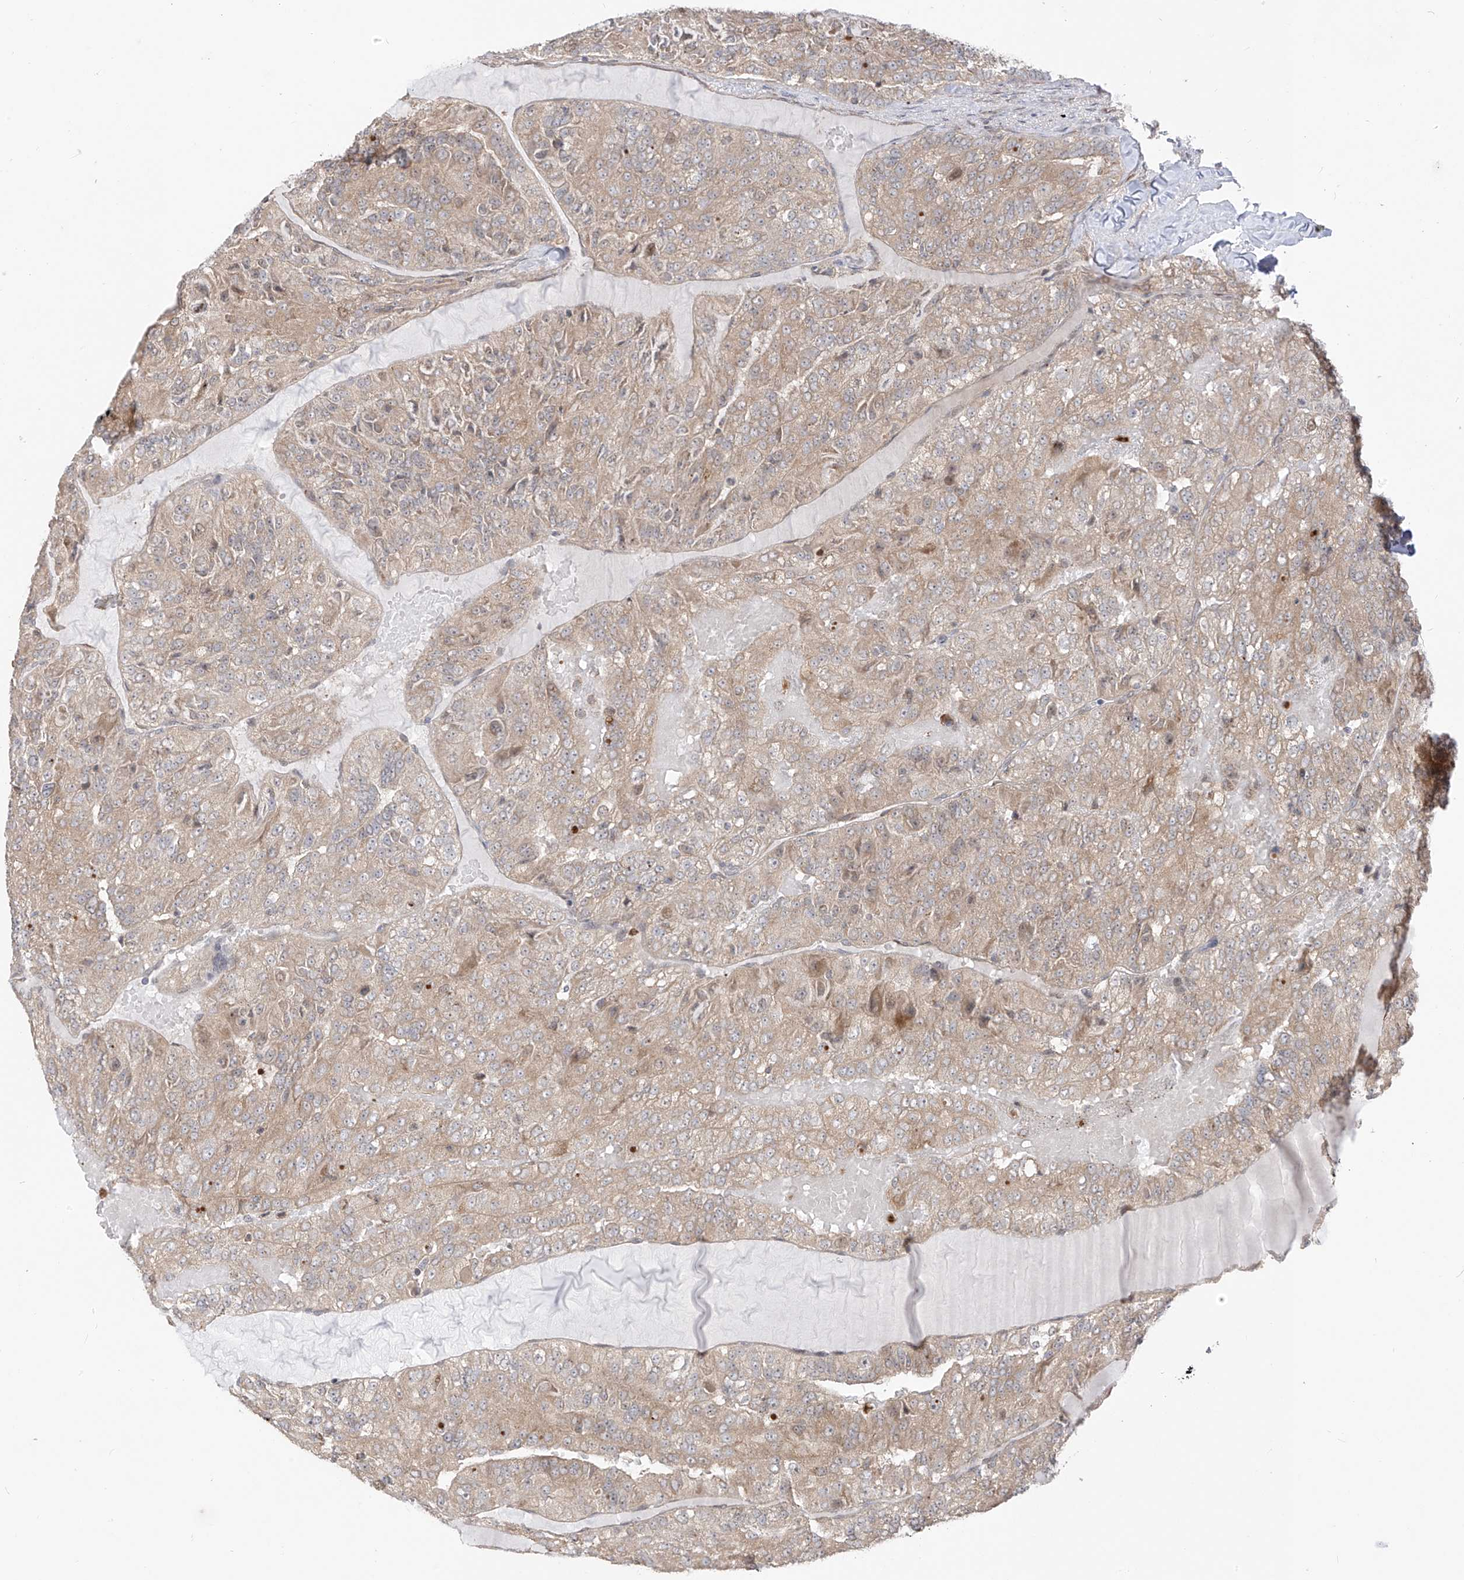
{"staining": {"intensity": "weak", "quantity": ">75%", "location": "cytoplasmic/membranous"}, "tissue": "renal cancer", "cell_type": "Tumor cells", "image_type": "cancer", "snomed": [{"axis": "morphology", "description": "Adenocarcinoma, NOS"}, {"axis": "topography", "description": "Kidney"}], "caption": "Weak cytoplasmic/membranous protein expression is identified in about >75% of tumor cells in adenocarcinoma (renal). The protein of interest is stained brown, and the nuclei are stained in blue (DAB (3,3'-diaminobenzidine) IHC with brightfield microscopy, high magnification).", "gene": "PDE11A", "patient": {"sex": "female", "age": 63}}